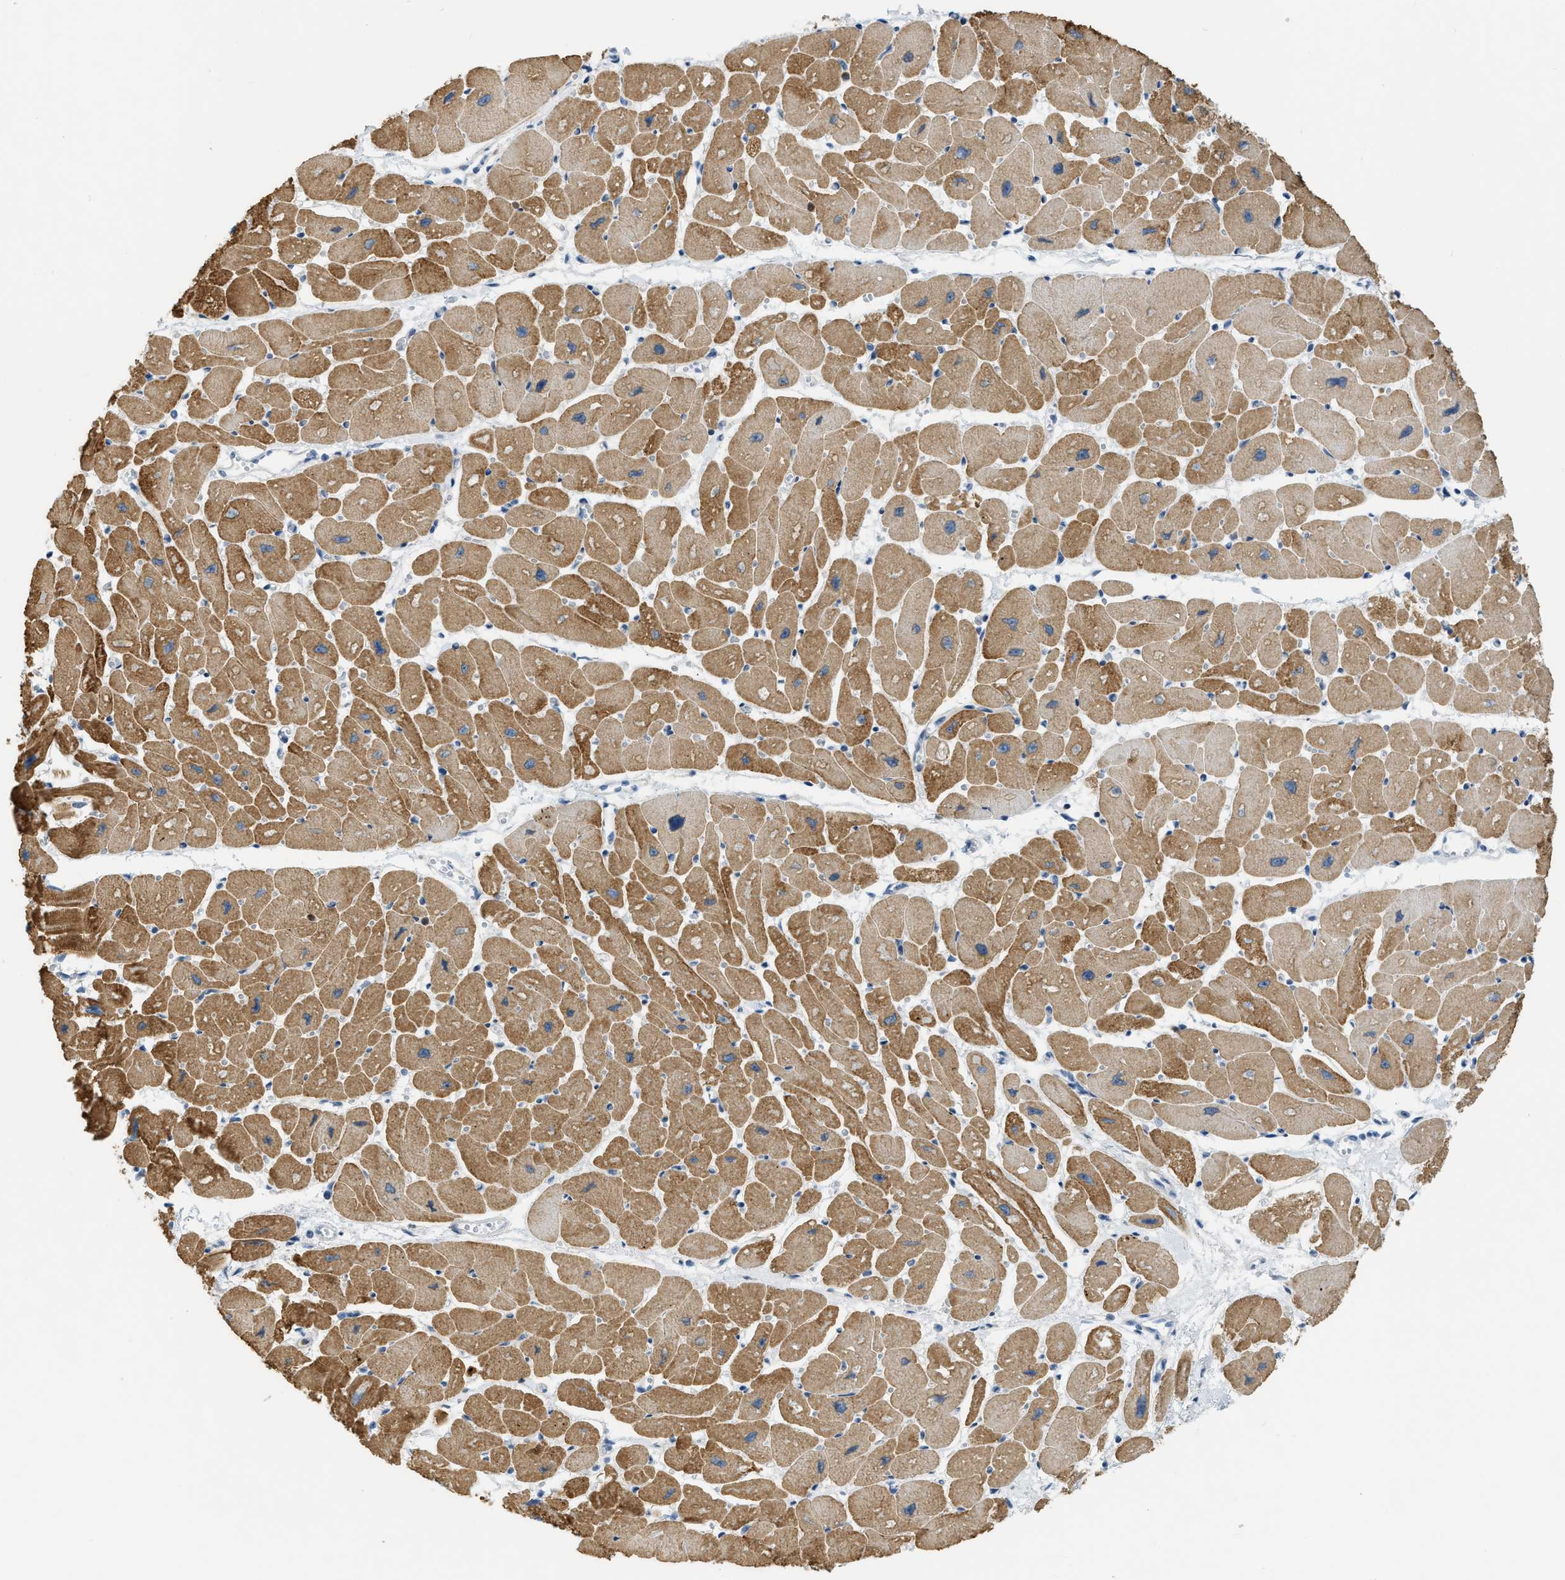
{"staining": {"intensity": "strong", "quantity": ">75%", "location": "cytoplasmic/membranous"}, "tissue": "heart muscle", "cell_type": "Cardiomyocytes", "image_type": "normal", "snomed": [{"axis": "morphology", "description": "Normal tissue, NOS"}, {"axis": "topography", "description": "Heart"}], "caption": "Unremarkable heart muscle displays strong cytoplasmic/membranous expression in approximately >75% of cardiomyocytes, visualized by immunohistochemistry. Nuclei are stained in blue.", "gene": "ZNF408", "patient": {"sex": "female", "age": 54}}